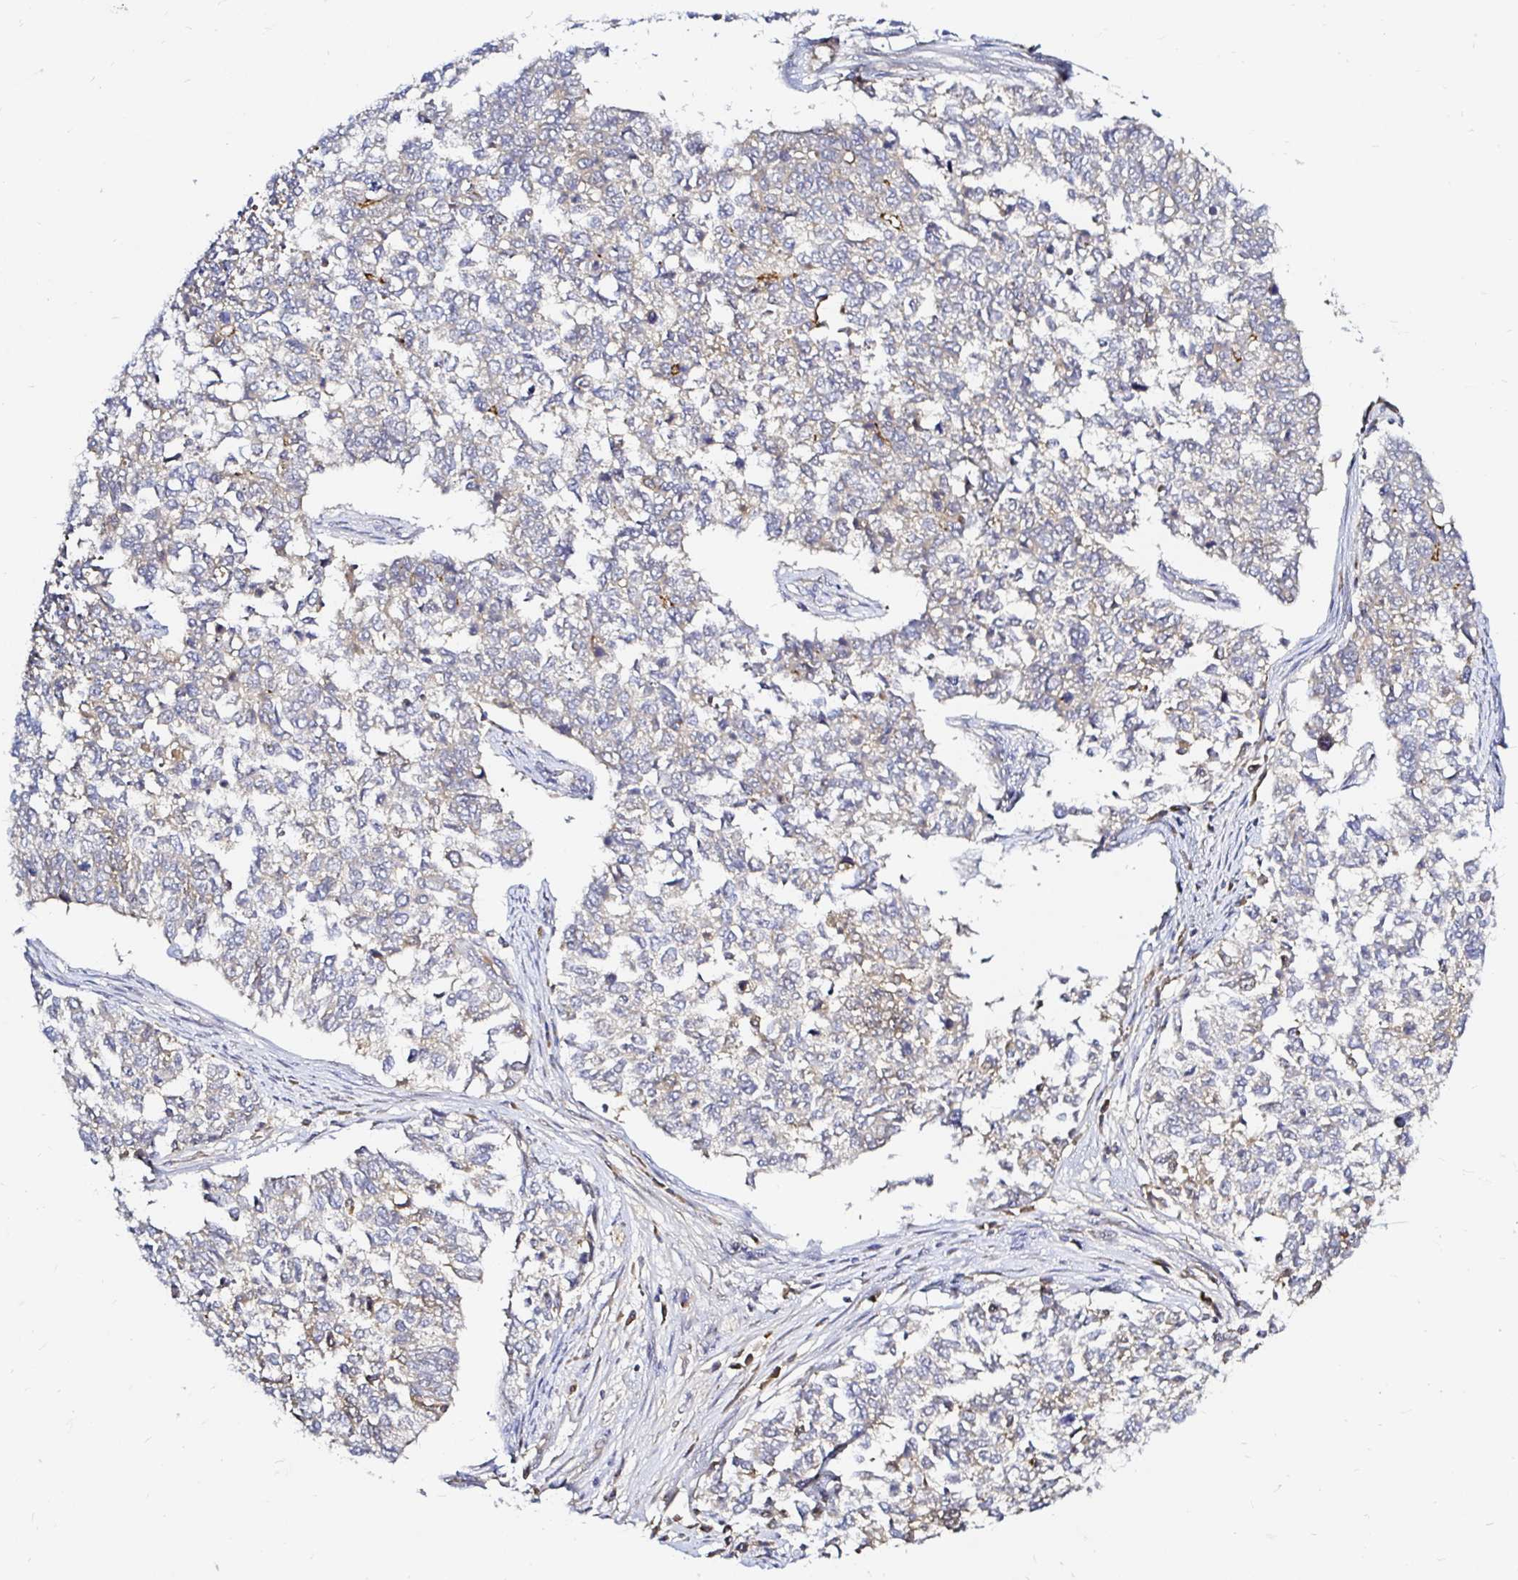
{"staining": {"intensity": "negative", "quantity": "none", "location": "none"}, "tissue": "cervical cancer", "cell_type": "Tumor cells", "image_type": "cancer", "snomed": [{"axis": "morphology", "description": "Adenocarcinoma, NOS"}, {"axis": "topography", "description": "Cervix"}], "caption": "Tumor cells show no significant positivity in cervical cancer. The staining was performed using DAB (3,3'-diaminobenzidine) to visualize the protein expression in brown, while the nuclei were stained in blue with hematoxylin (Magnification: 20x).", "gene": "ARHGEF37", "patient": {"sex": "female", "age": 63}}